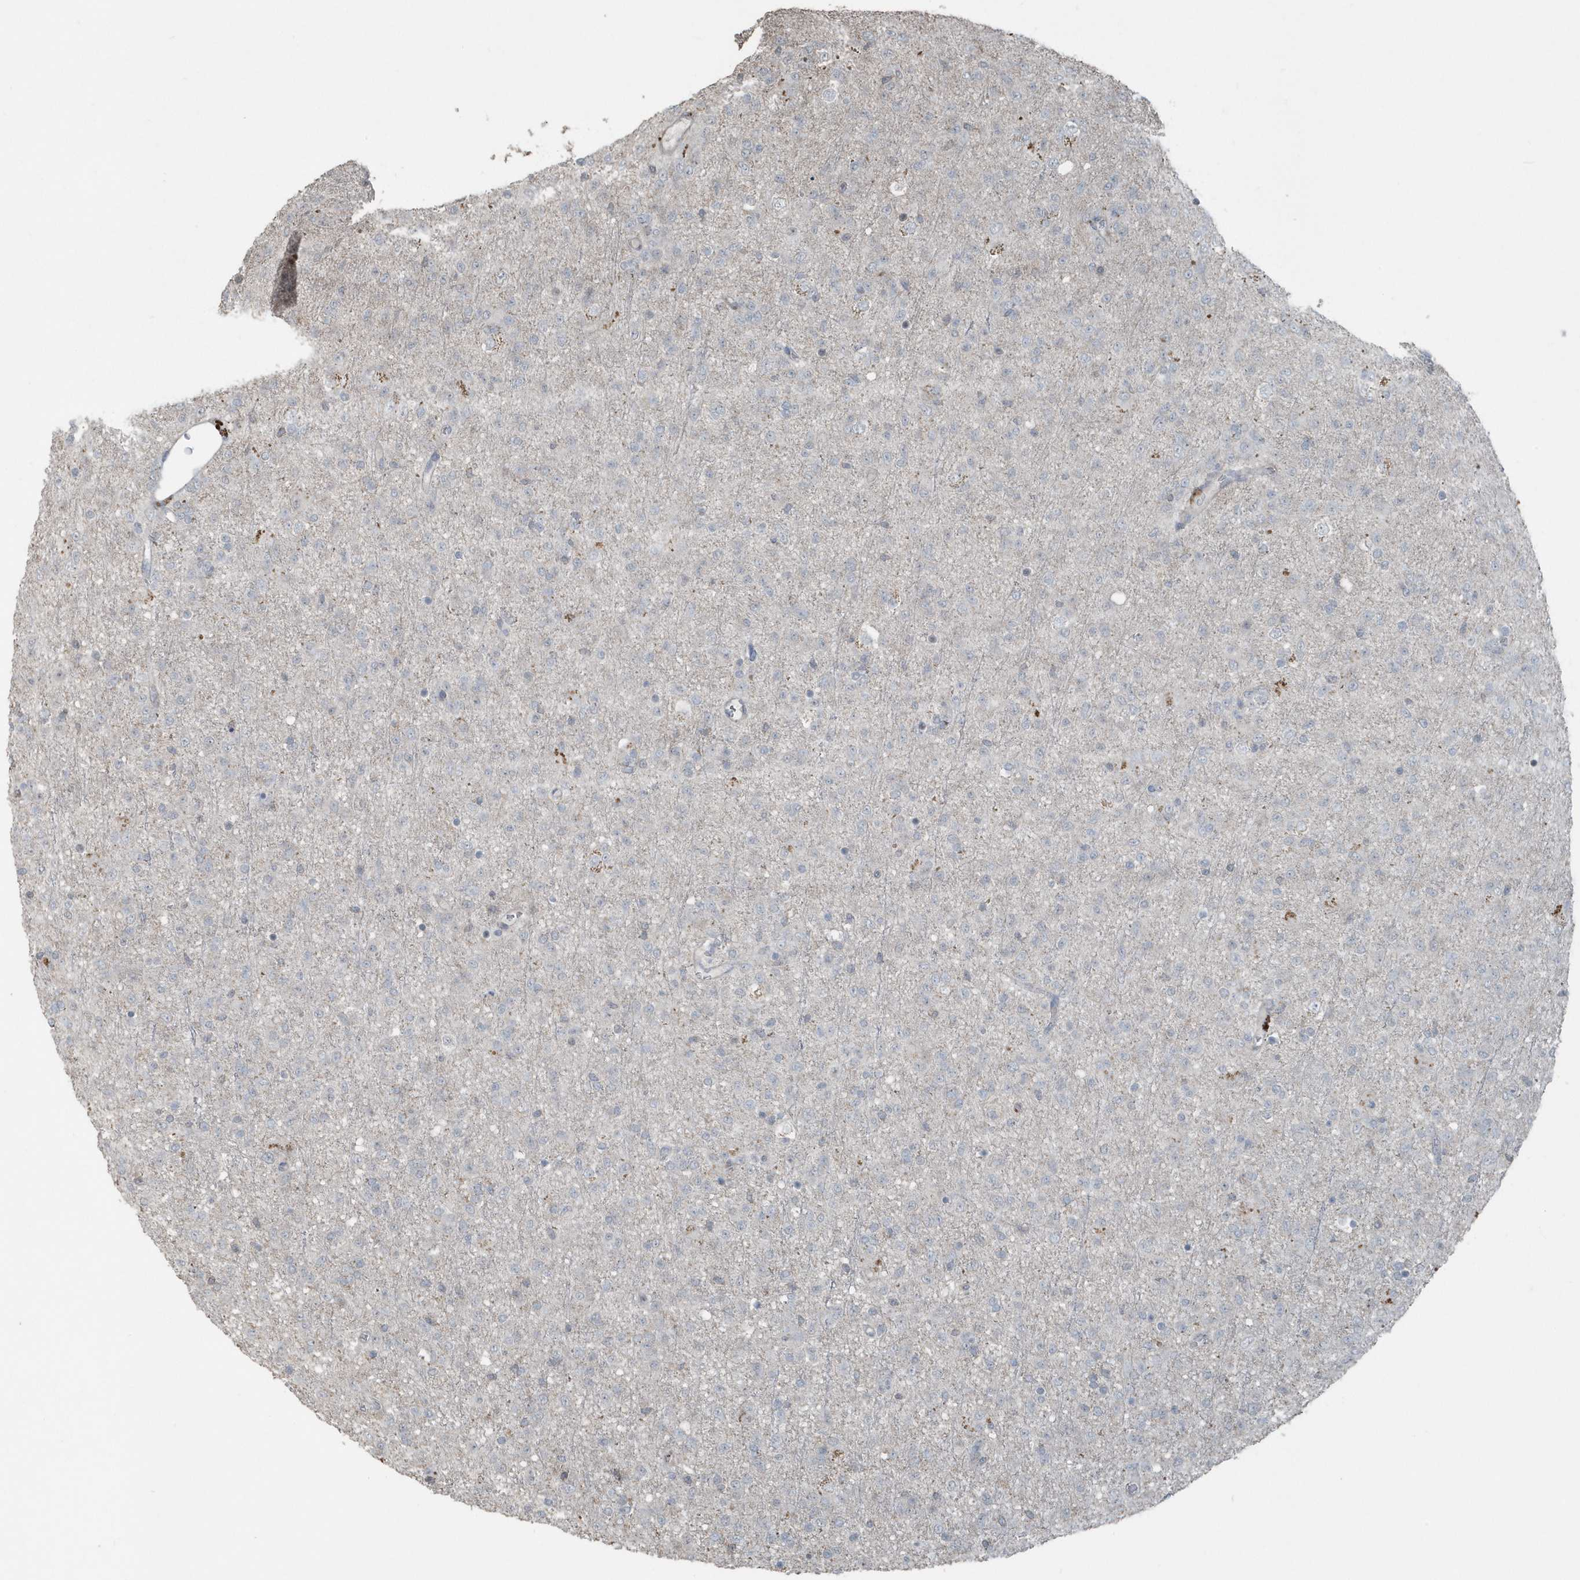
{"staining": {"intensity": "negative", "quantity": "none", "location": "none"}, "tissue": "glioma", "cell_type": "Tumor cells", "image_type": "cancer", "snomed": [{"axis": "morphology", "description": "Glioma, malignant, Low grade"}, {"axis": "topography", "description": "Brain"}], "caption": "Photomicrograph shows no significant protein expression in tumor cells of low-grade glioma (malignant).", "gene": "ACTC1", "patient": {"sex": "male", "age": 65}}